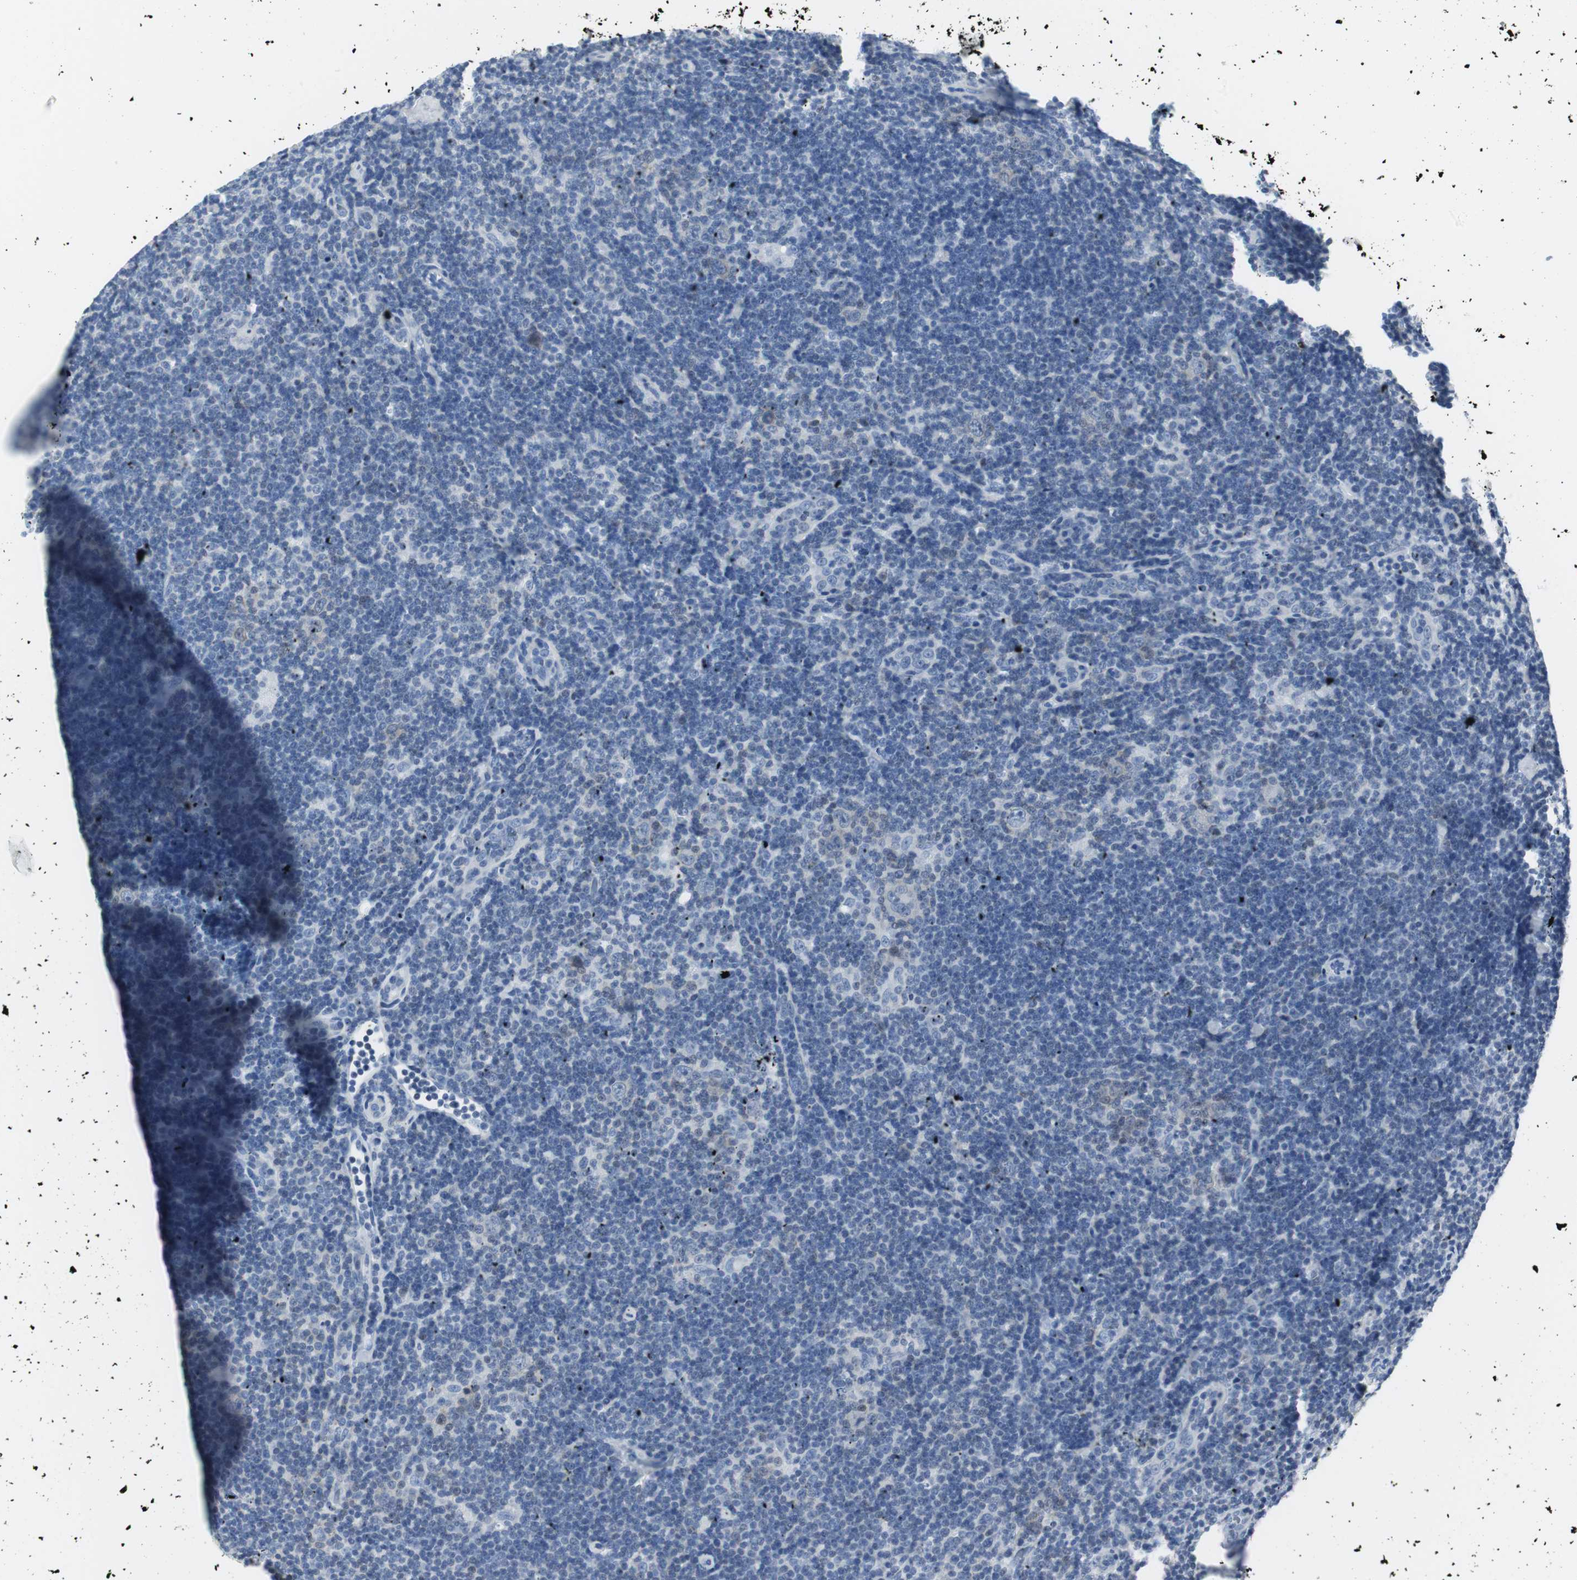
{"staining": {"intensity": "negative", "quantity": "none", "location": "none"}, "tissue": "lymphoma", "cell_type": "Tumor cells", "image_type": "cancer", "snomed": [{"axis": "morphology", "description": "Hodgkin's disease, NOS"}, {"axis": "topography", "description": "Lymph node"}], "caption": "Human lymphoma stained for a protein using immunohistochemistry displays no expression in tumor cells.", "gene": "GAP43", "patient": {"sex": "female", "age": 57}}